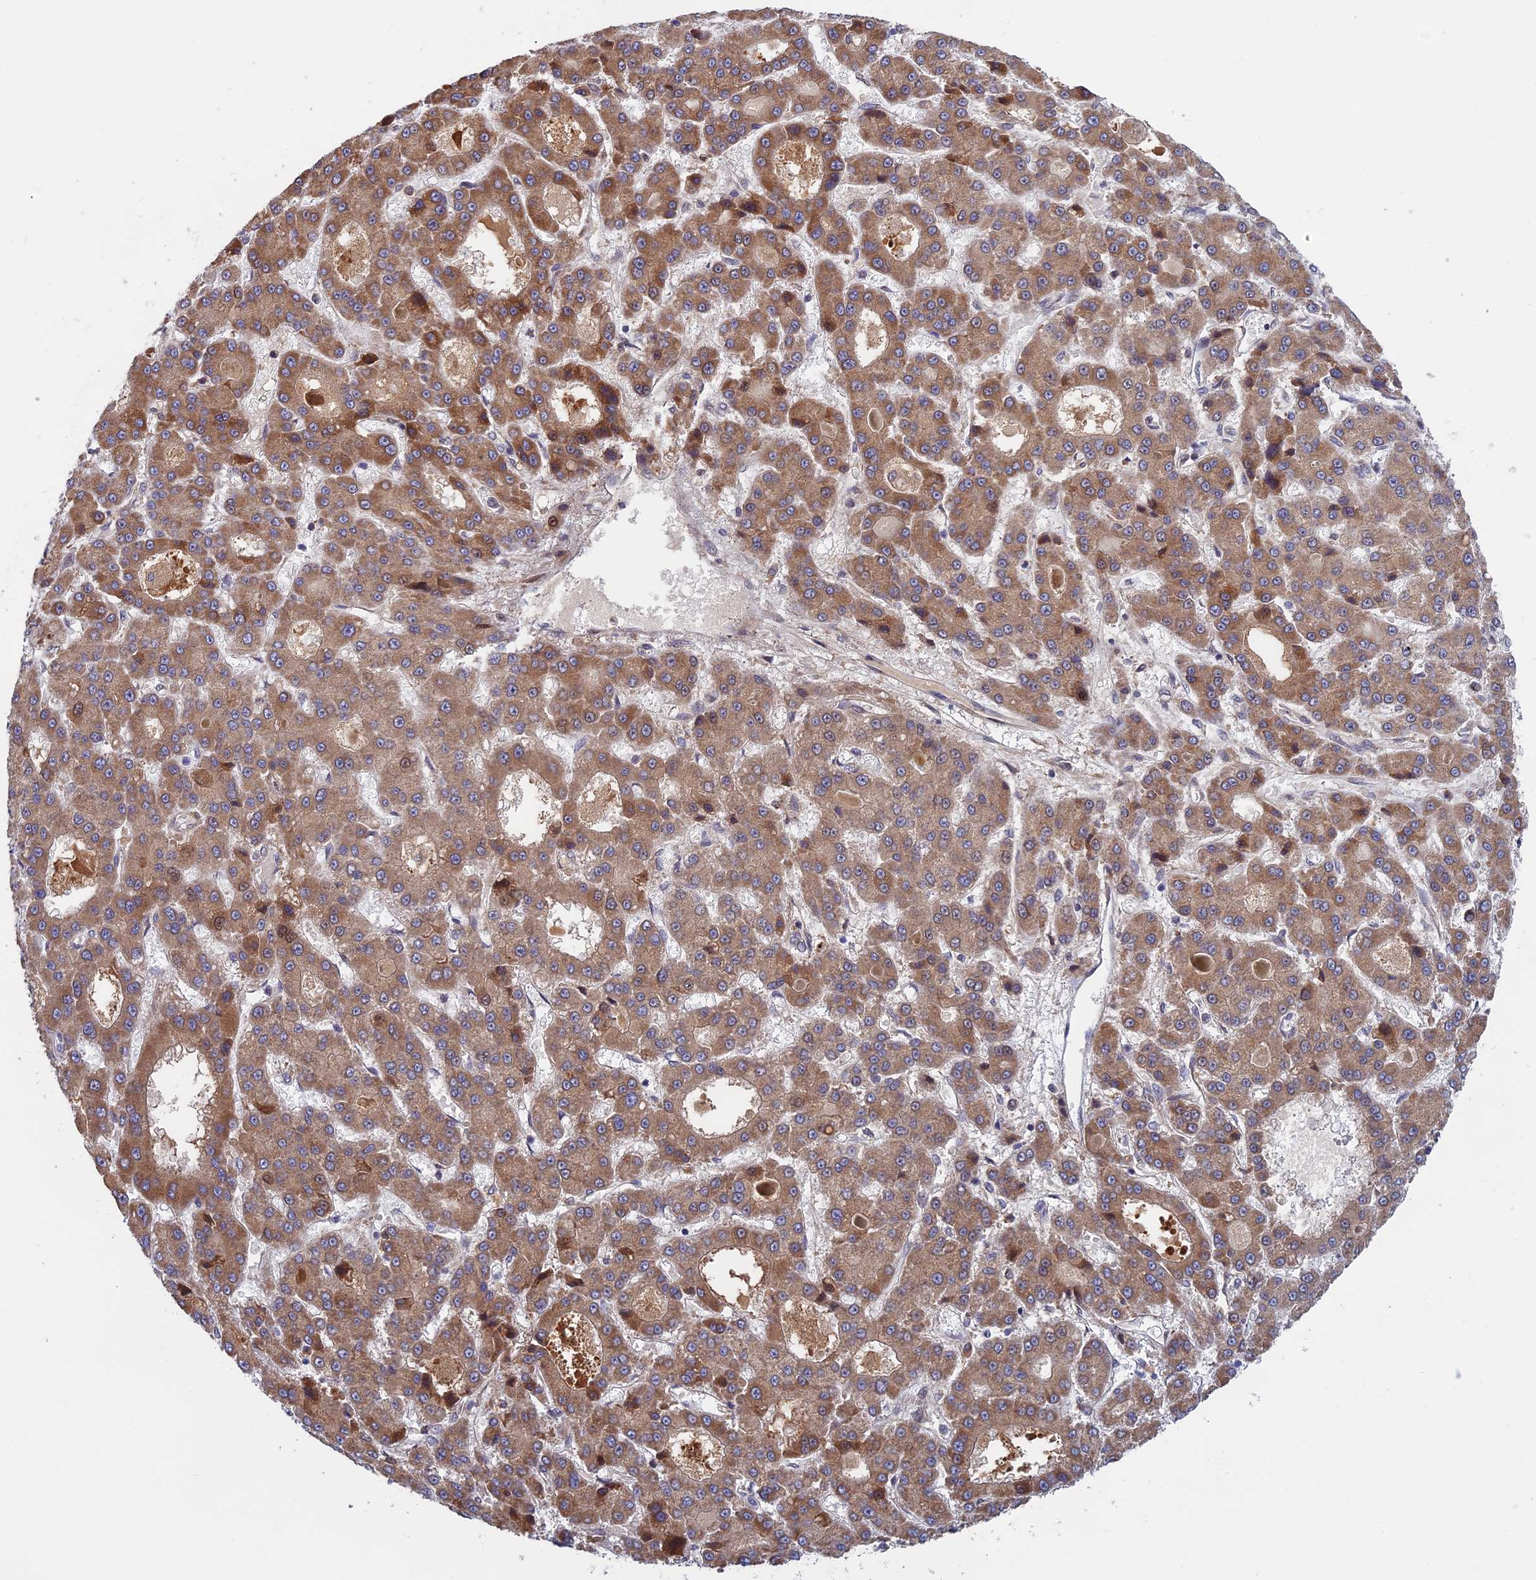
{"staining": {"intensity": "moderate", "quantity": ">75%", "location": "cytoplasmic/membranous"}, "tissue": "liver cancer", "cell_type": "Tumor cells", "image_type": "cancer", "snomed": [{"axis": "morphology", "description": "Carcinoma, Hepatocellular, NOS"}, {"axis": "topography", "description": "Liver"}], "caption": "A brown stain highlights moderate cytoplasmic/membranous staining of a protein in liver cancer (hepatocellular carcinoma) tumor cells.", "gene": "FADS1", "patient": {"sex": "male", "age": 70}}